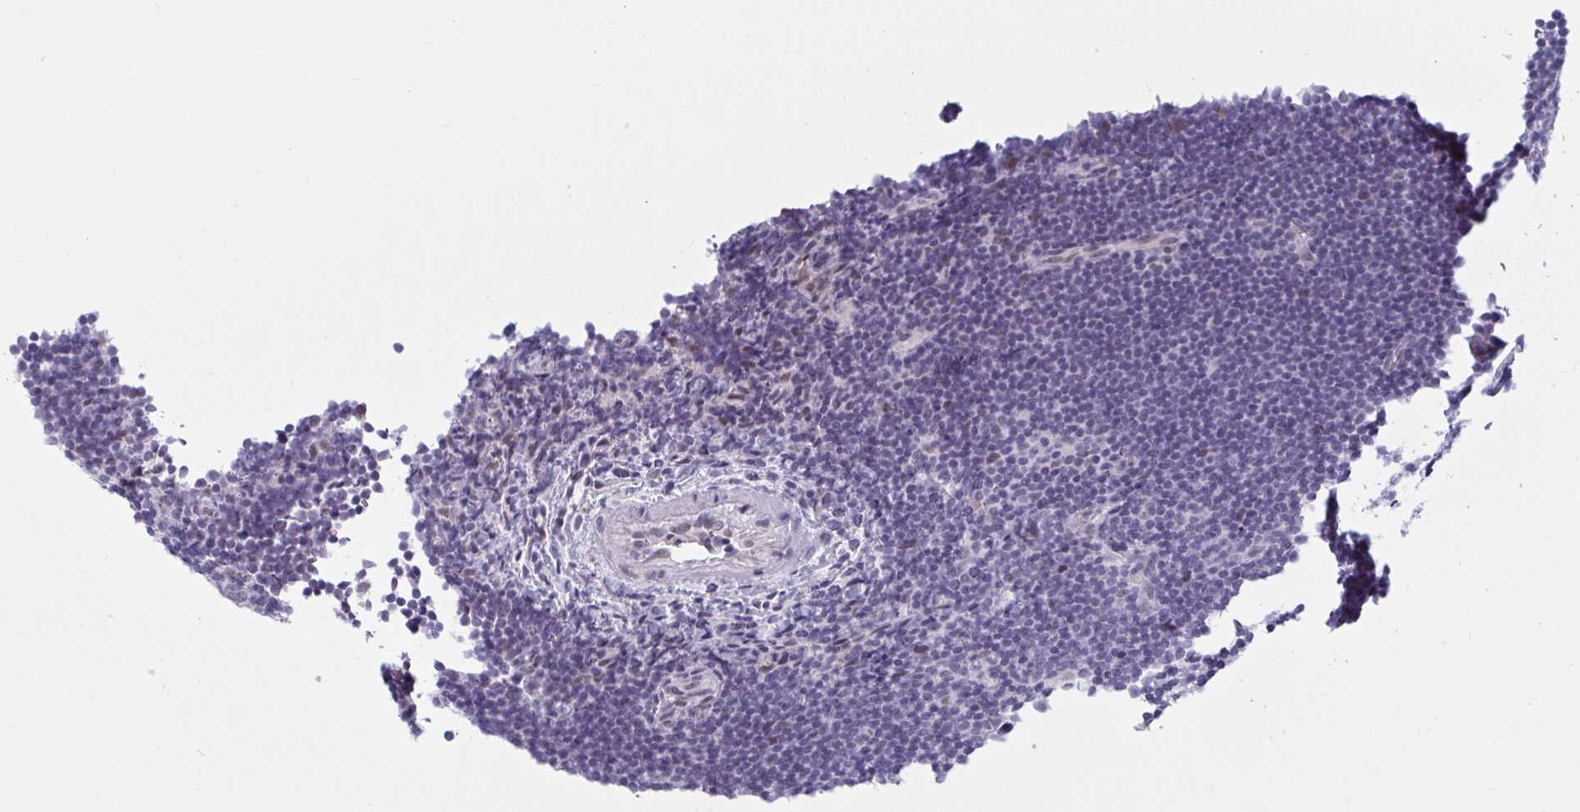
{"staining": {"intensity": "negative", "quantity": "none", "location": "none"}, "tissue": "lymphoma", "cell_type": "Tumor cells", "image_type": "cancer", "snomed": [{"axis": "morphology", "description": "Hodgkin's disease, NOS"}, {"axis": "topography", "description": "Lymph node"}], "caption": "Tumor cells show no significant staining in Hodgkin's disease.", "gene": "MSMB", "patient": {"sex": "female", "age": 57}}